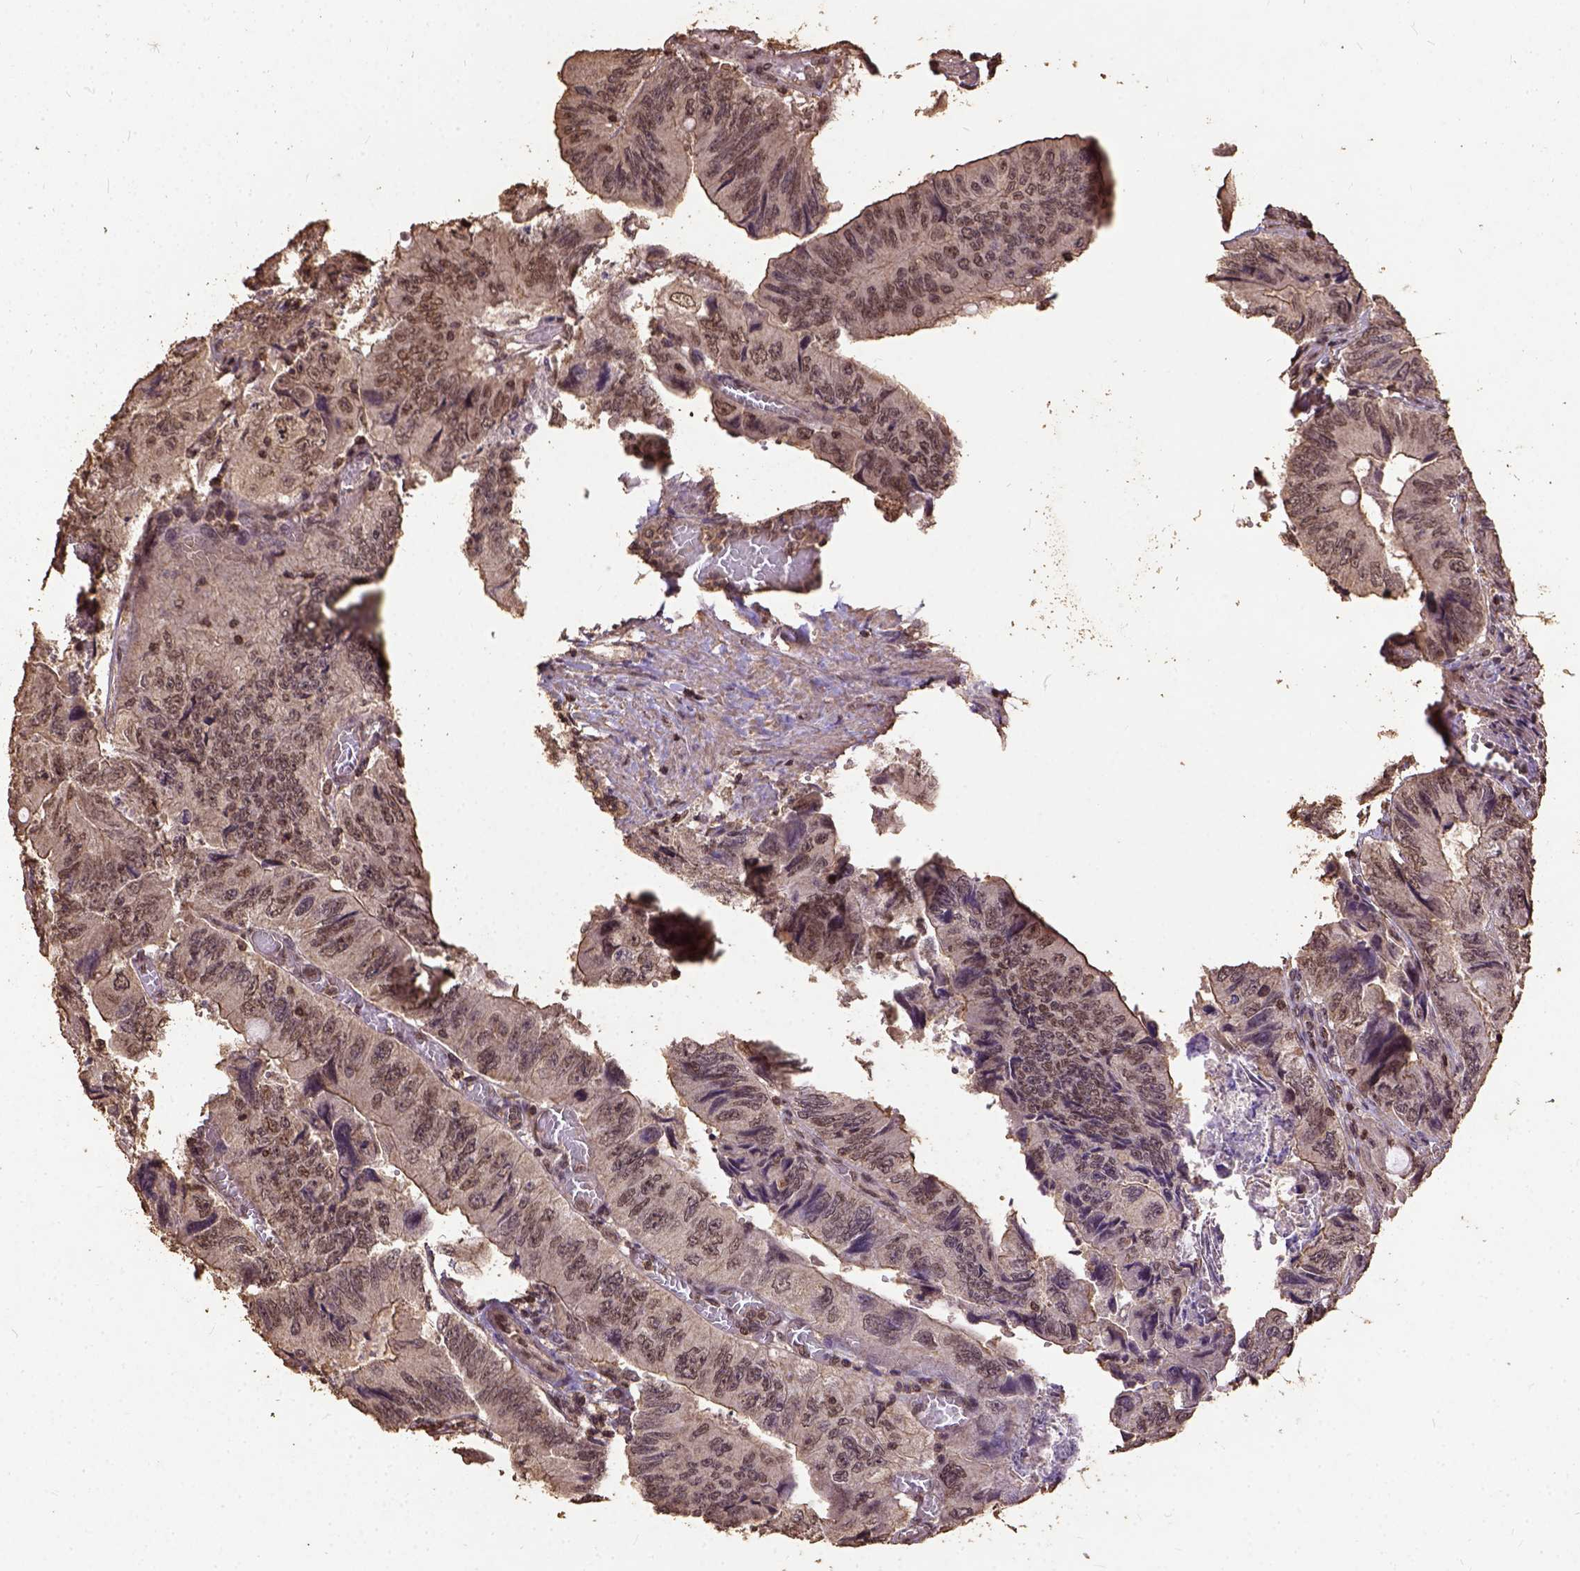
{"staining": {"intensity": "moderate", "quantity": ">75%", "location": "nuclear"}, "tissue": "colorectal cancer", "cell_type": "Tumor cells", "image_type": "cancer", "snomed": [{"axis": "morphology", "description": "Adenocarcinoma, NOS"}, {"axis": "topography", "description": "Colon"}], "caption": "A photomicrograph of human colorectal adenocarcinoma stained for a protein shows moderate nuclear brown staining in tumor cells.", "gene": "NACC1", "patient": {"sex": "female", "age": 84}}